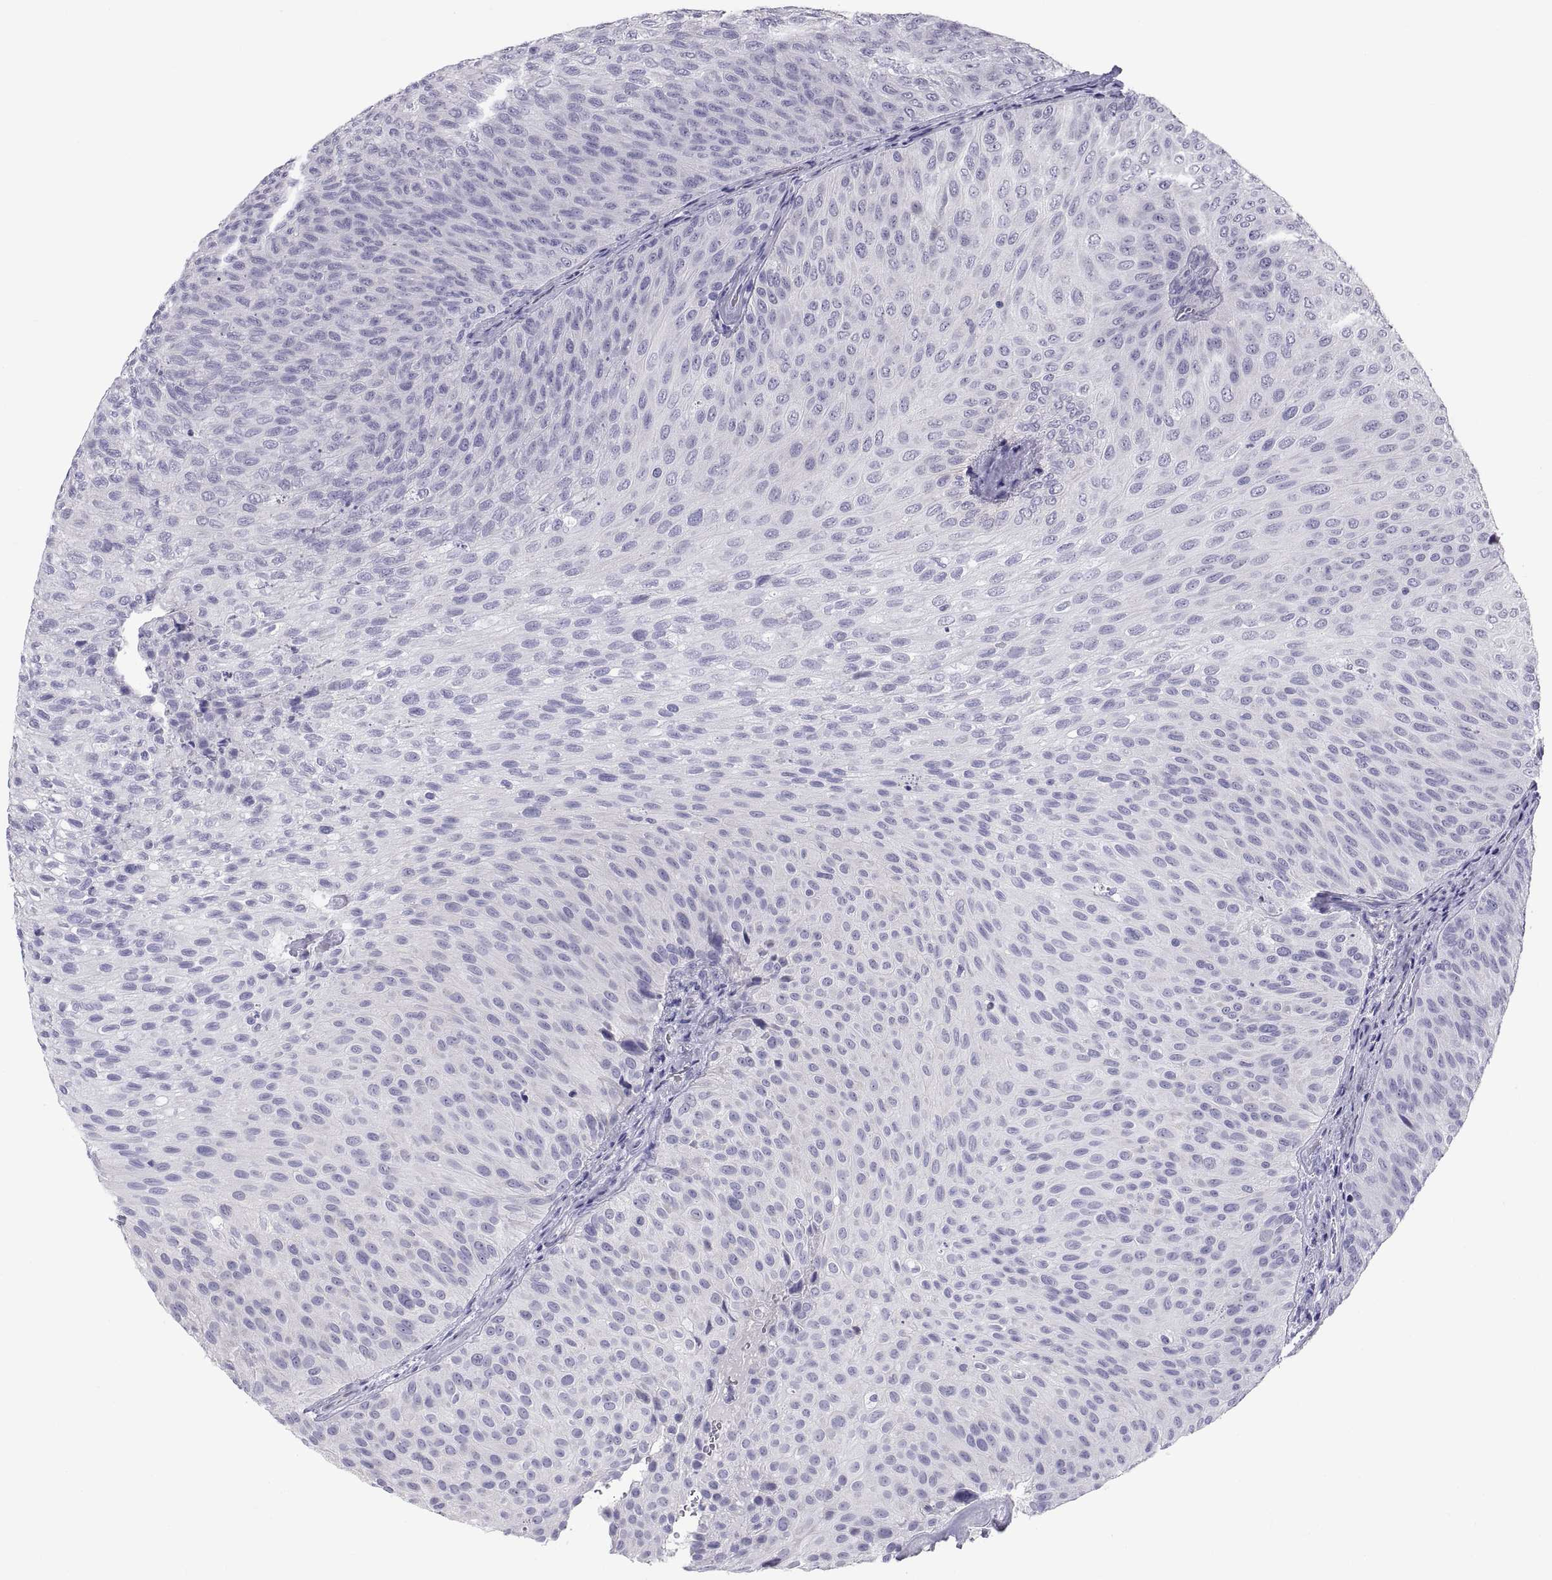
{"staining": {"intensity": "negative", "quantity": "none", "location": "none"}, "tissue": "urothelial cancer", "cell_type": "Tumor cells", "image_type": "cancer", "snomed": [{"axis": "morphology", "description": "Urothelial carcinoma, Low grade"}, {"axis": "topography", "description": "Urinary bladder"}], "caption": "This photomicrograph is of low-grade urothelial carcinoma stained with IHC to label a protein in brown with the nuclei are counter-stained blue. There is no staining in tumor cells. (DAB (3,3'-diaminobenzidine) immunohistochemistry (IHC), high magnification).", "gene": "FAM170A", "patient": {"sex": "male", "age": 78}}